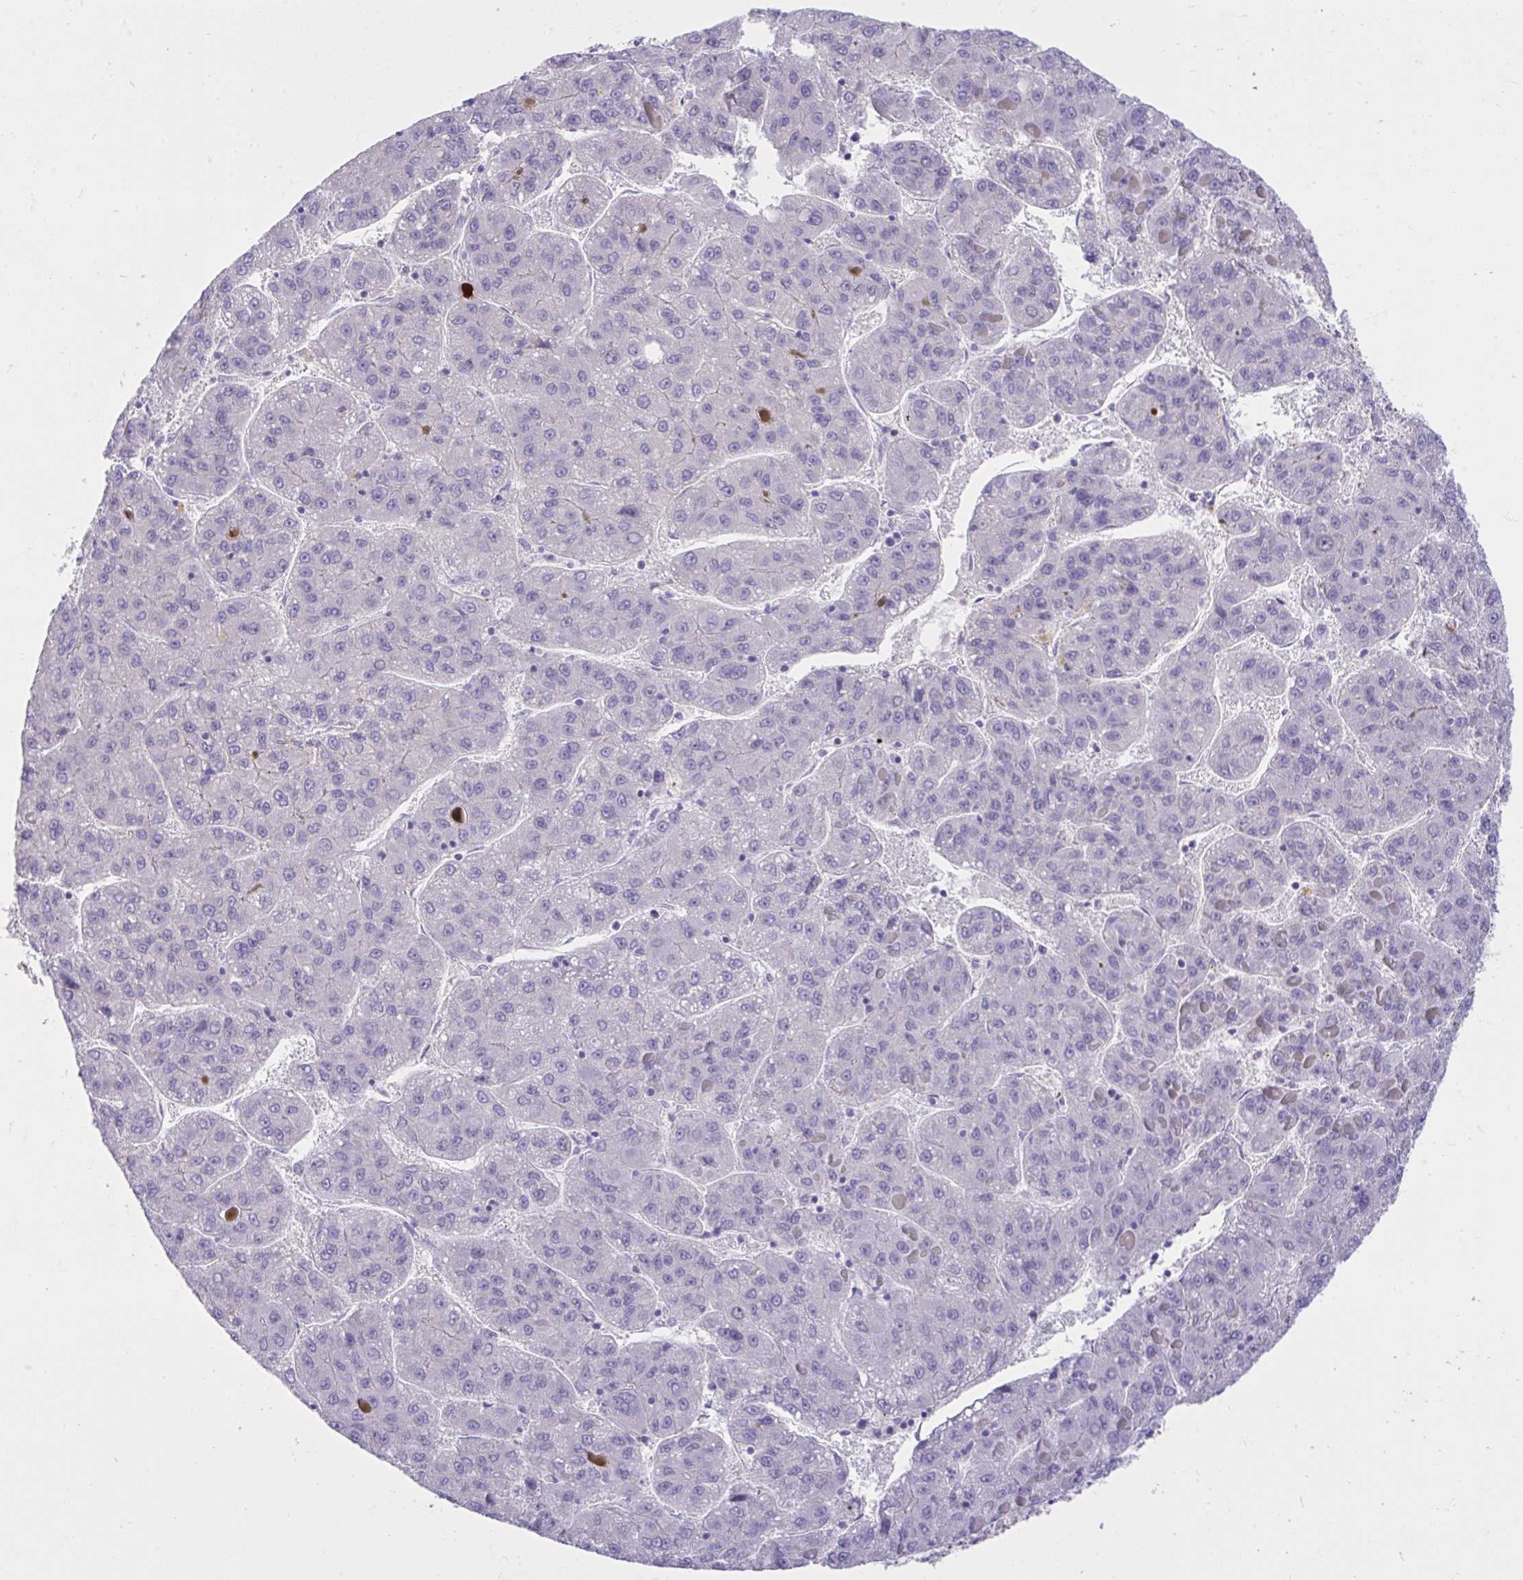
{"staining": {"intensity": "negative", "quantity": "none", "location": "none"}, "tissue": "liver cancer", "cell_type": "Tumor cells", "image_type": "cancer", "snomed": [{"axis": "morphology", "description": "Carcinoma, Hepatocellular, NOS"}, {"axis": "topography", "description": "Liver"}], "caption": "DAB (3,3'-diaminobenzidine) immunohistochemical staining of human liver cancer (hepatocellular carcinoma) exhibits no significant staining in tumor cells.", "gene": "PIGZ", "patient": {"sex": "female", "age": 82}}